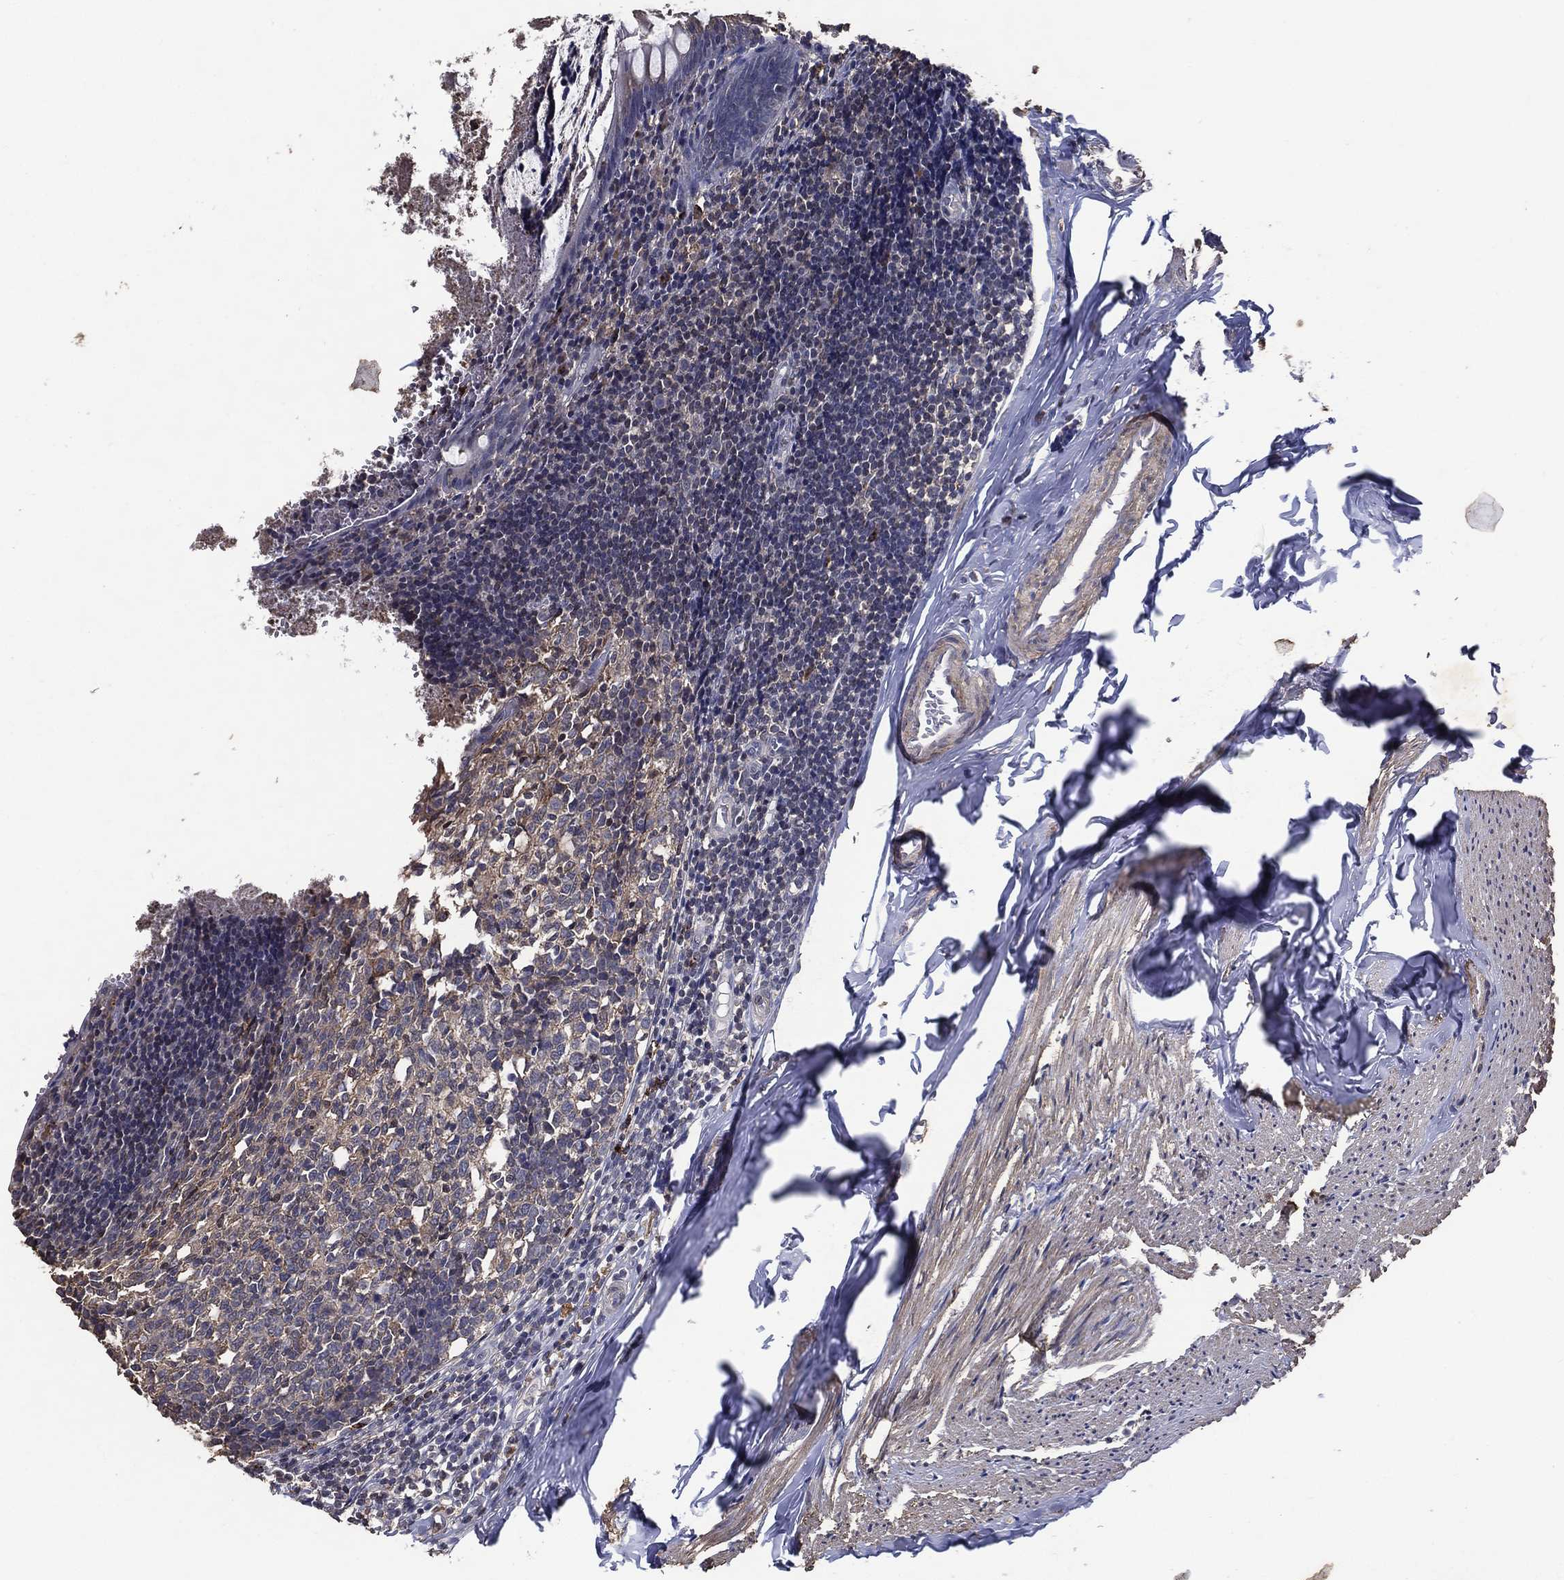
{"staining": {"intensity": "weak", "quantity": ">75%", "location": "cytoplasmic/membranous"}, "tissue": "appendix", "cell_type": "Glandular cells", "image_type": "normal", "snomed": [{"axis": "morphology", "description": "Normal tissue, NOS"}, {"axis": "topography", "description": "Appendix"}], "caption": "Immunohistochemical staining of normal human appendix demonstrates low levels of weak cytoplasmic/membranous staining in approximately >75% of glandular cells.", "gene": "GPR183", "patient": {"sex": "female", "age": 23}}